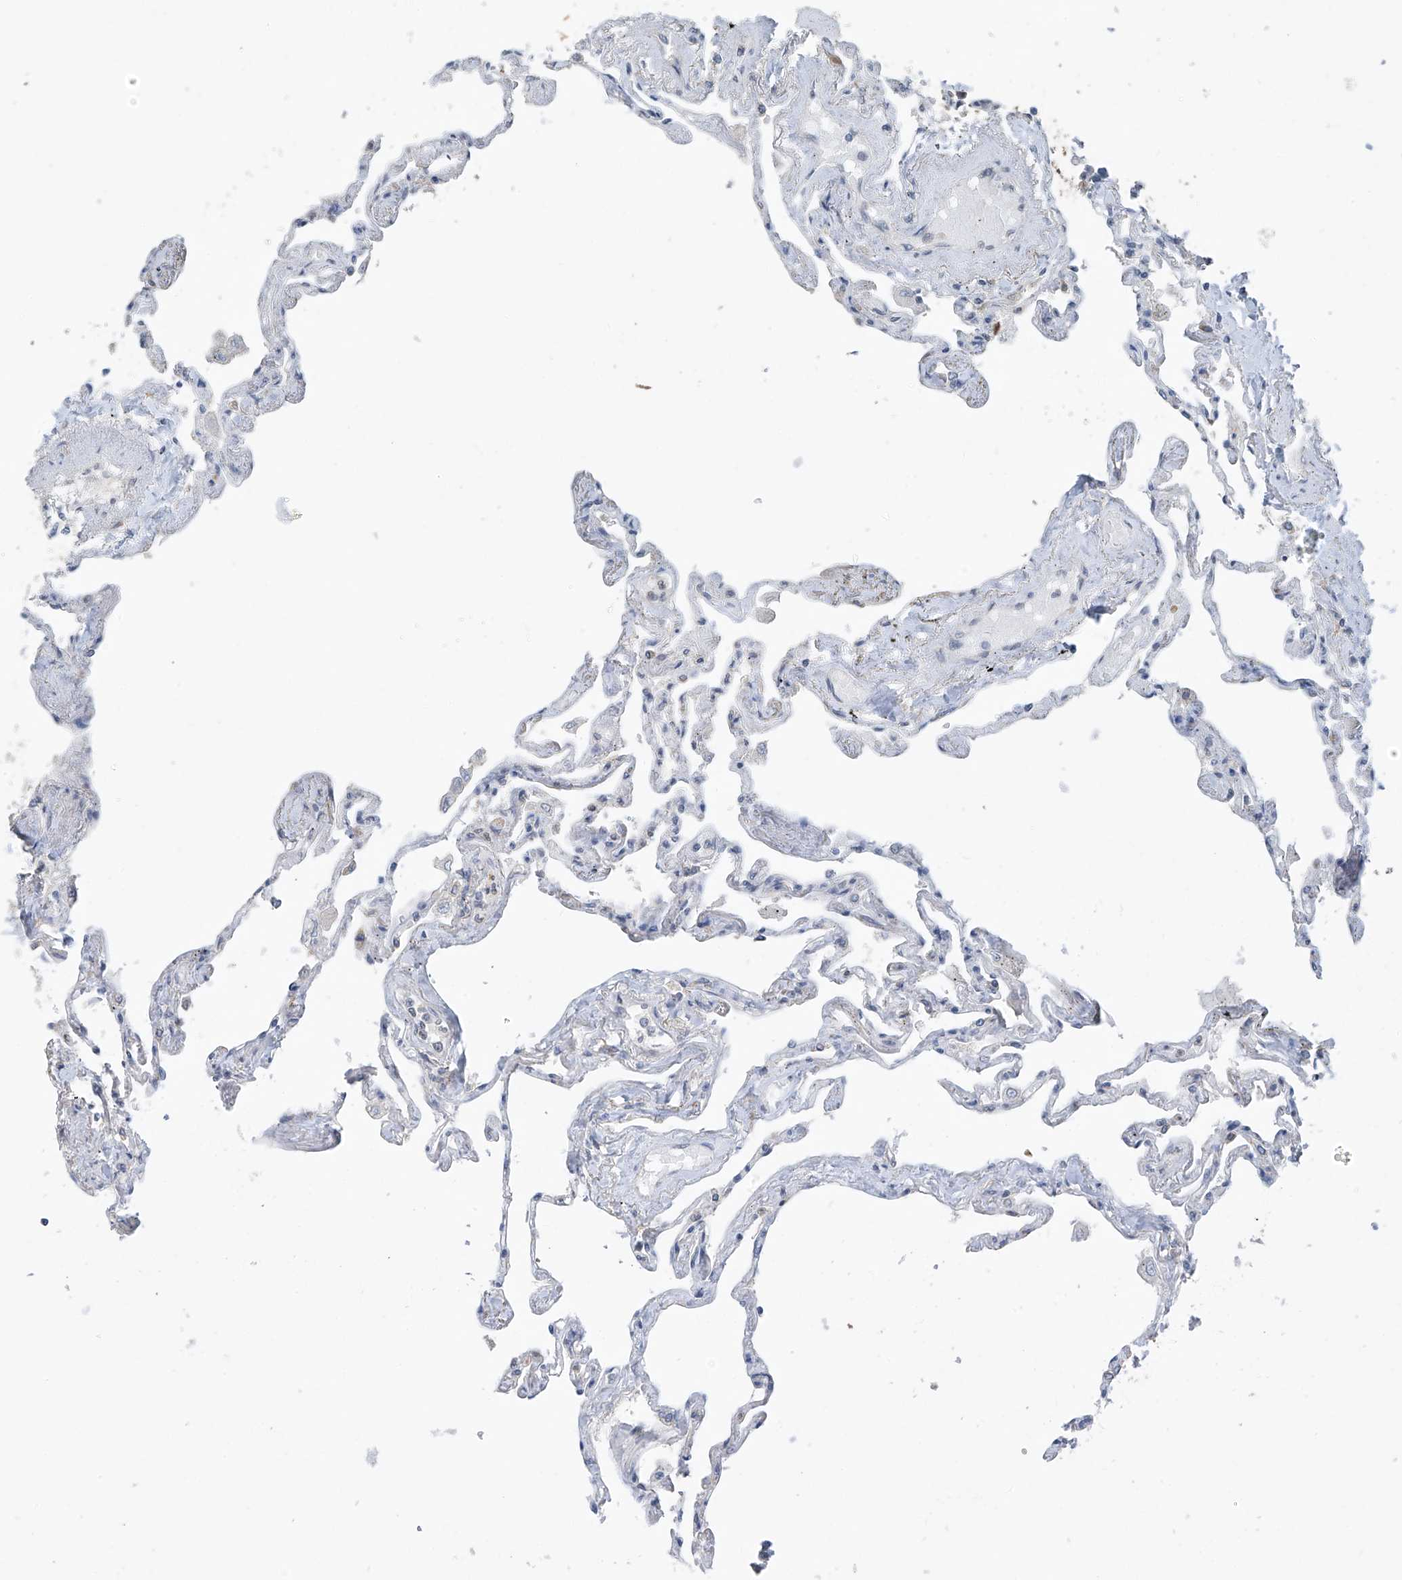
{"staining": {"intensity": "negative", "quantity": "none", "location": "none"}, "tissue": "lung", "cell_type": "Alveolar cells", "image_type": "normal", "snomed": [{"axis": "morphology", "description": "Normal tissue, NOS"}, {"axis": "topography", "description": "Lung"}], "caption": "IHC photomicrograph of benign lung: human lung stained with DAB exhibits no significant protein expression in alveolar cells.", "gene": "CYP4V2", "patient": {"sex": "female", "age": 67}}